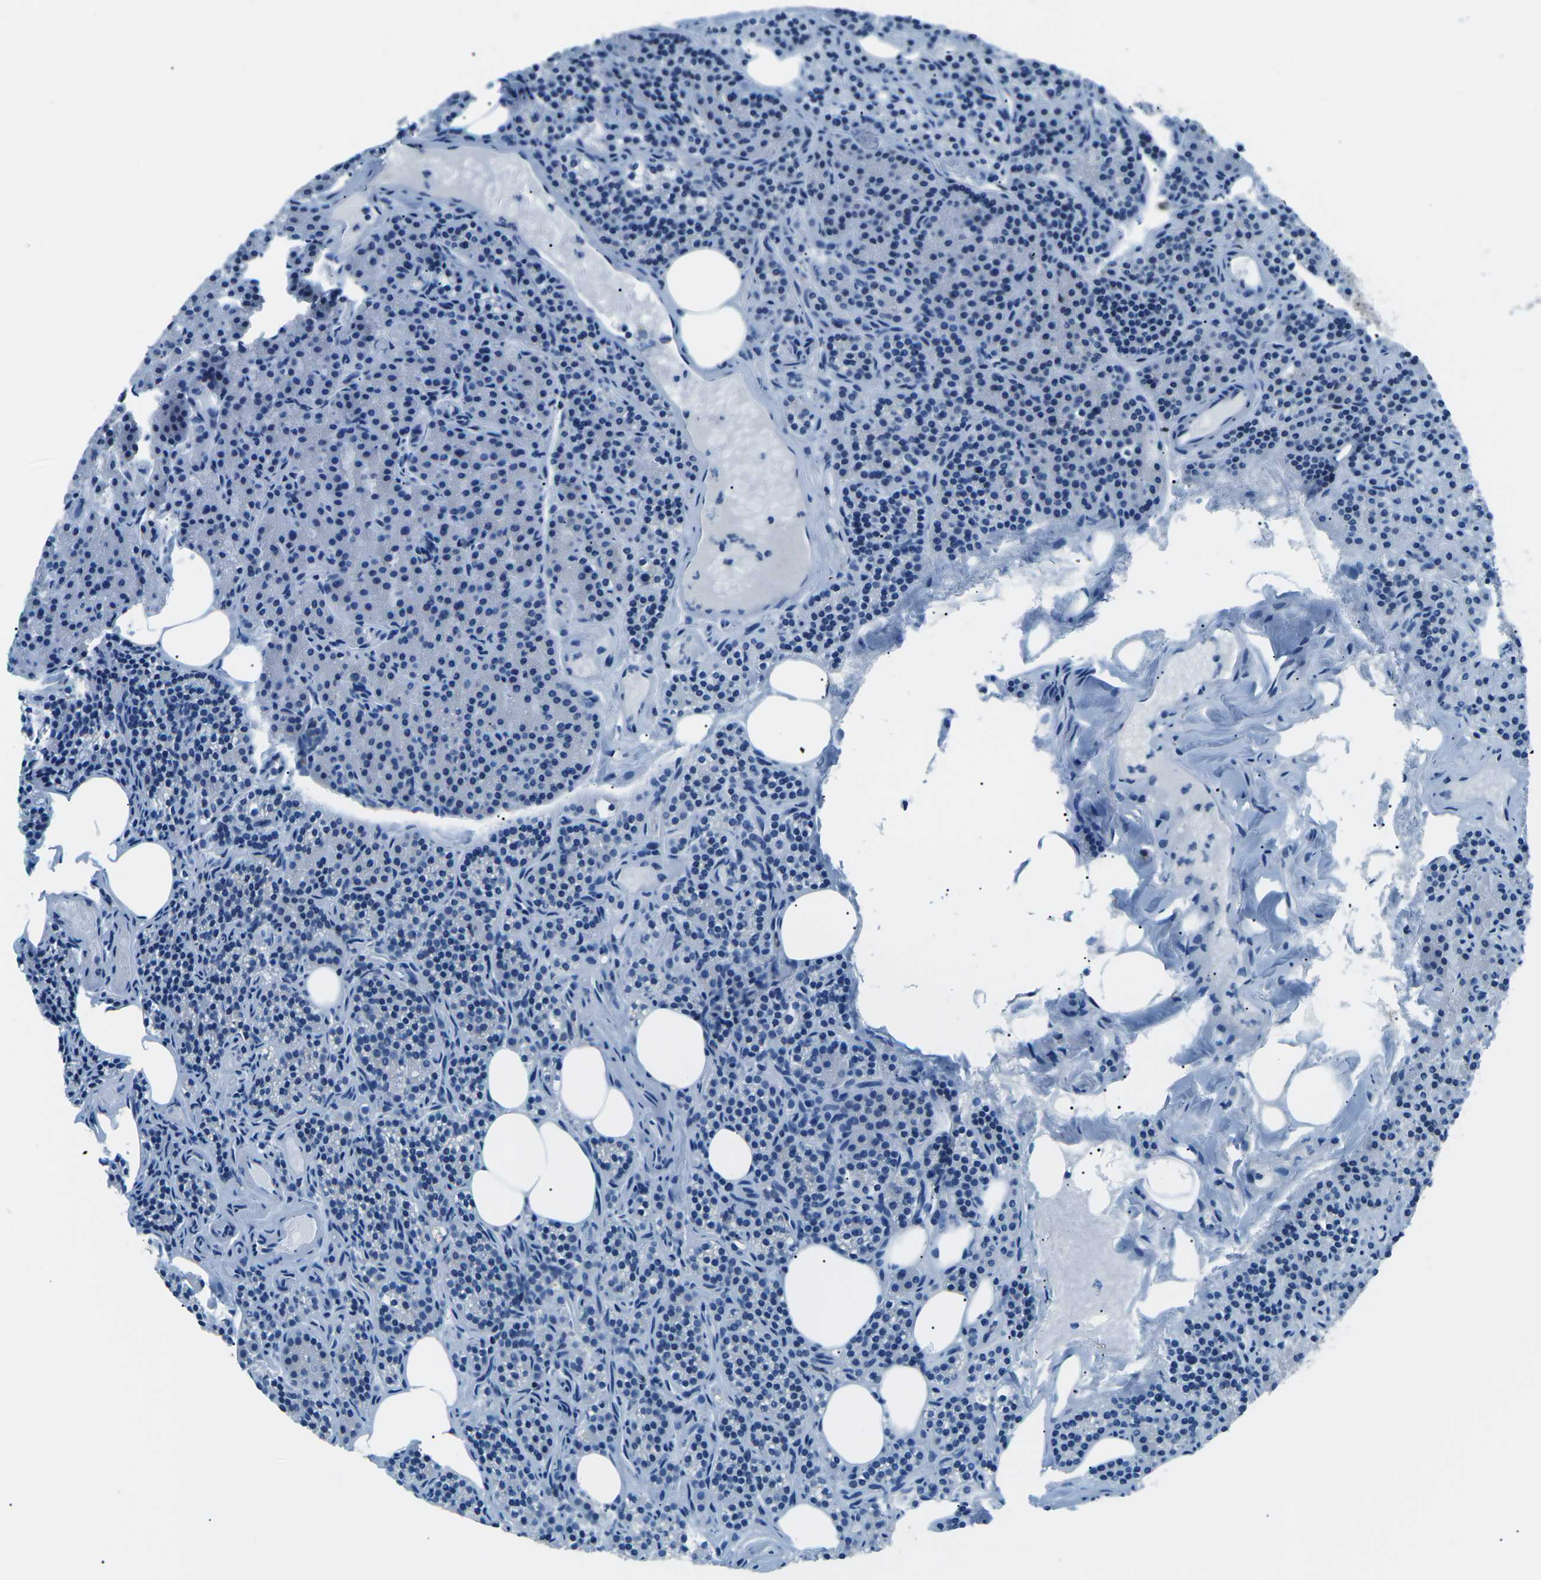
{"staining": {"intensity": "negative", "quantity": "none", "location": "none"}, "tissue": "parathyroid gland", "cell_type": "Glandular cells", "image_type": "normal", "snomed": [{"axis": "morphology", "description": "Normal tissue, NOS"}, {"axis": "morphology", "description": "Adenoma, NOS"}, {"axis": "topography", "description": "Parathyroid gland"}], "caption": "High magnification brightfield microscopy of unremarkable parathyroid gland stained with DAB (3,3'-diaminobenzidine) (brown) and counterstained with hematoxylin (blue): glandular cells show no significant positivity. (DAB (3,3'-diaminobenzidine) IHC visualized using brightfield microscopy, high magnification).", "gene": "CELF2", "patient": {"sex": "female", "age": 74}}